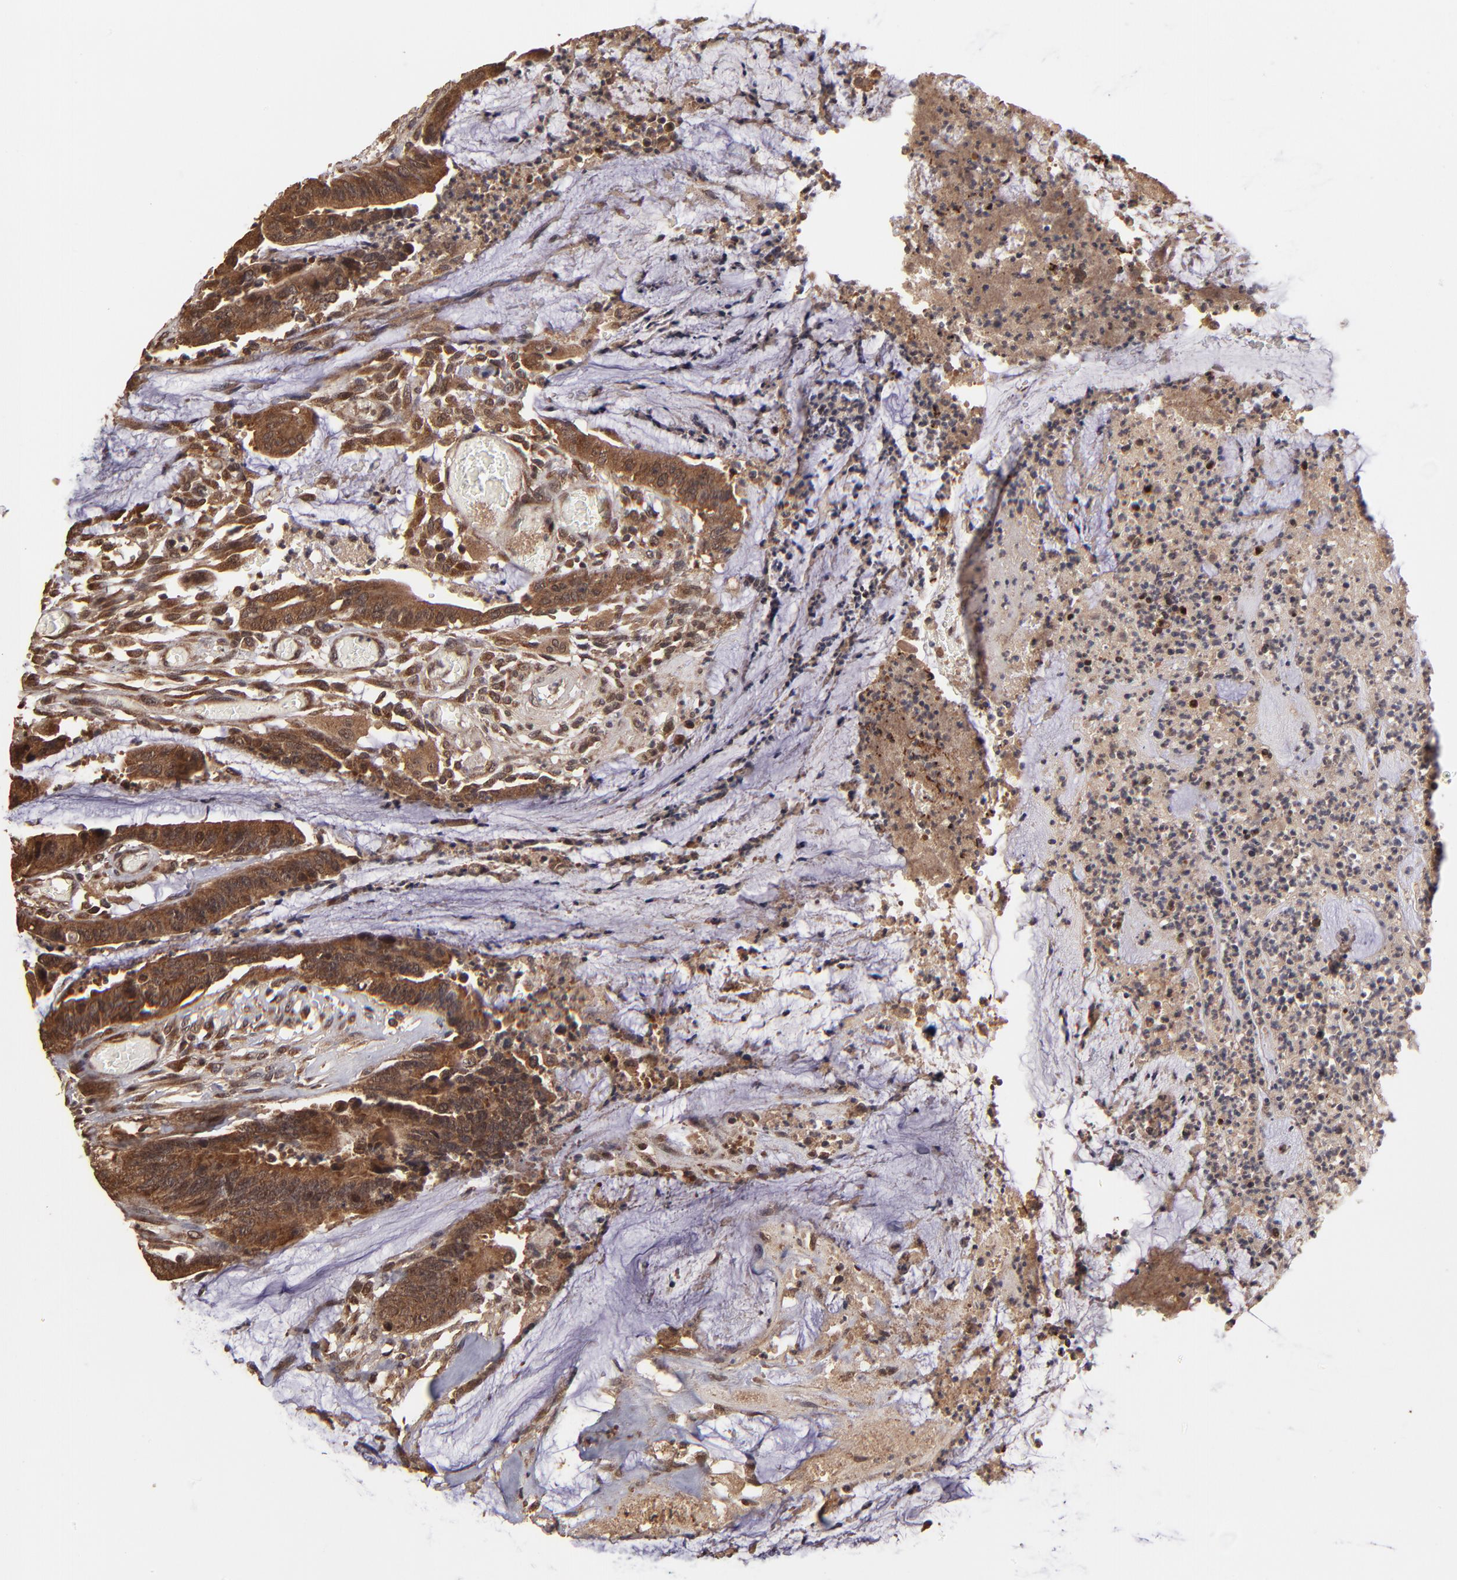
{"staining": {"intensity": "strong", "quantity": ">75%", "location": "cytoplasmic/membranous"}, "tissue": "colorectal cancer", "cell_type": "Tumor cells", "image_type": "cancer", "snomed": [{"axis": "morphology", "description": "Adenocarcinoma, NOS"}, {"axis": "topography", "description": "Rectum"}], "caption": "Immunohistochemistry (IHC) (DAB) staining of colorectal cancer displays strong cytoplasmic/membranous protein staining in about >75% of tumor cells.", "gene": "NFE2L2", "patient": {"sex": "female", "age": 66}}